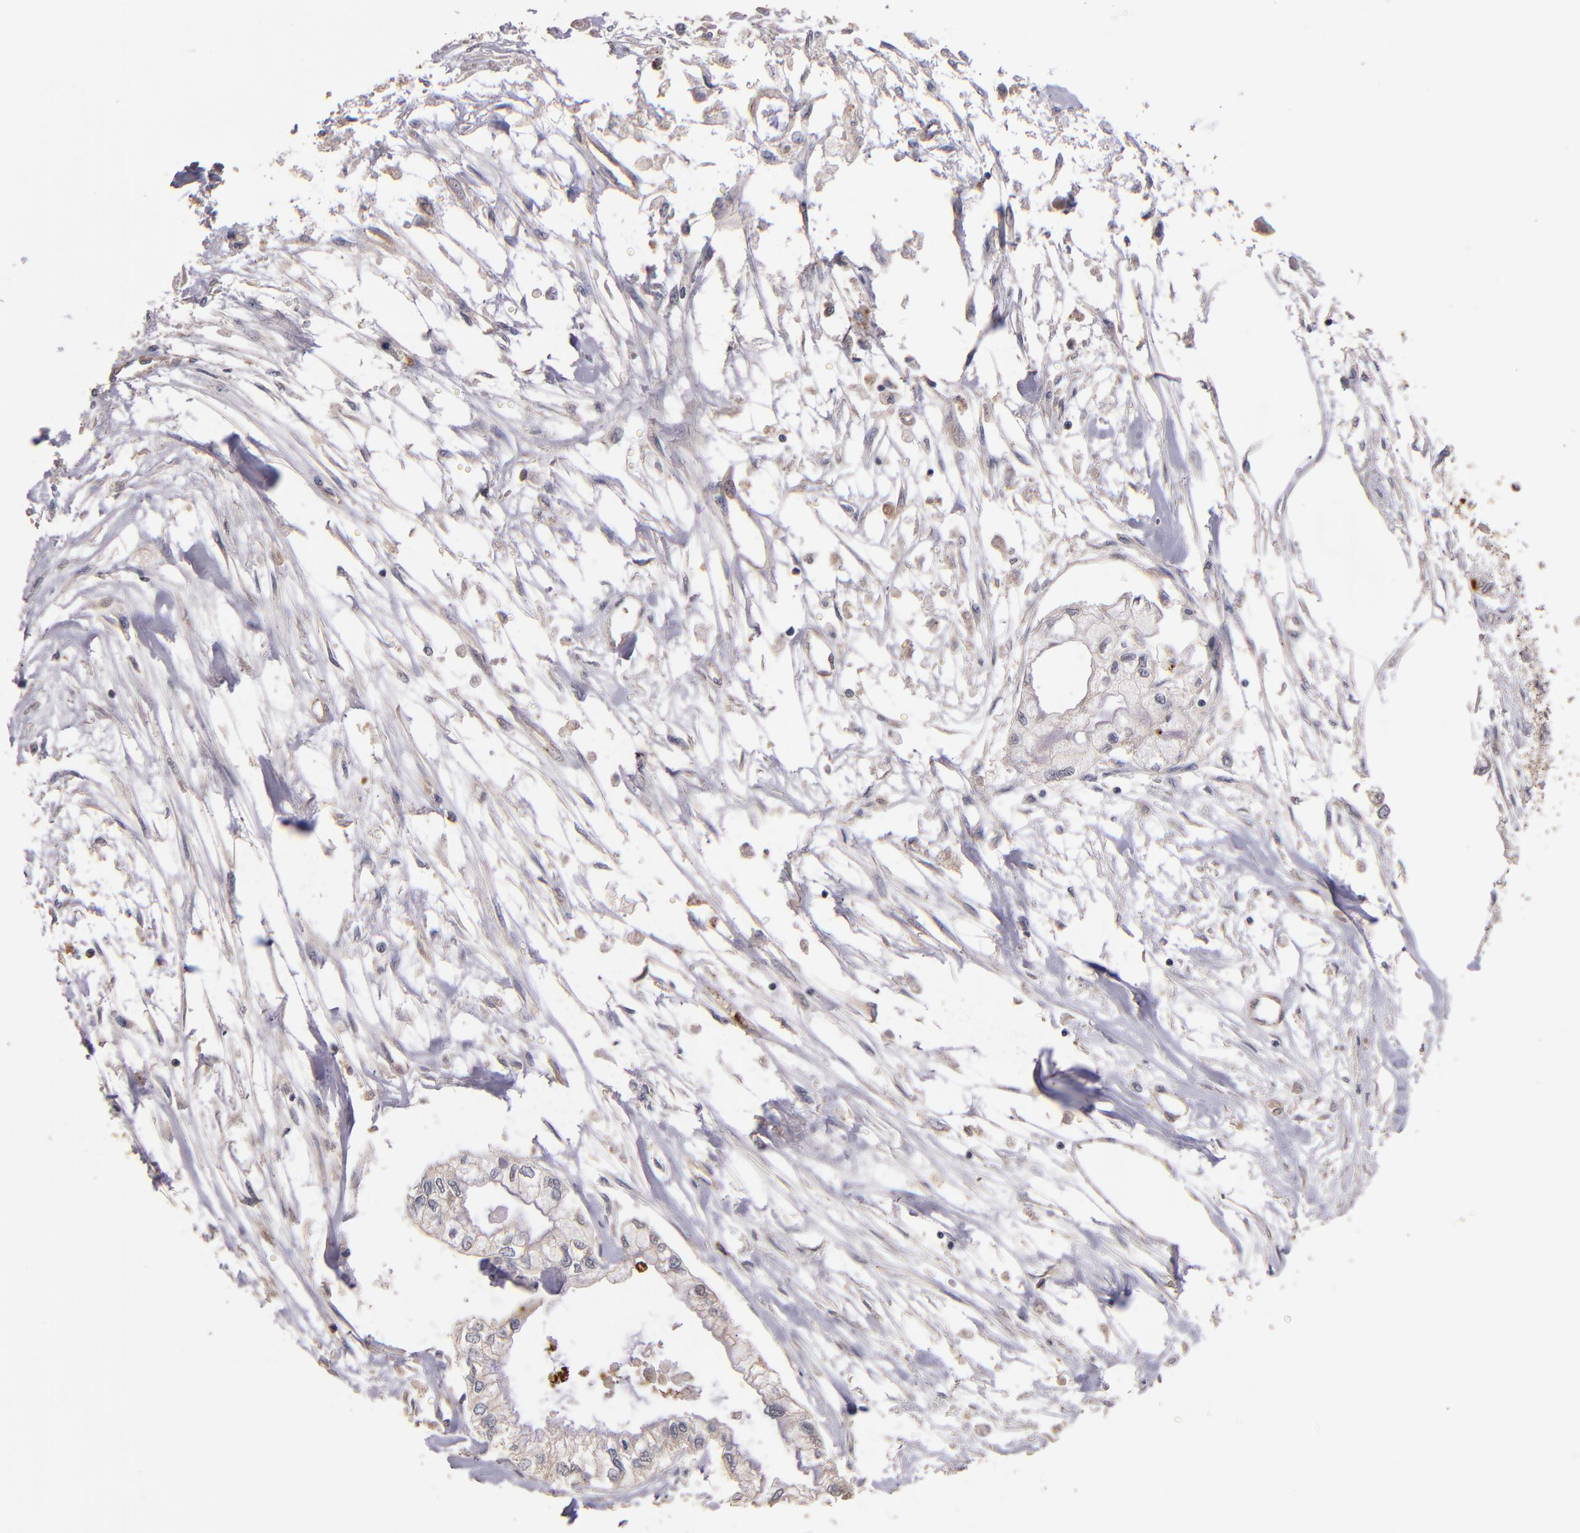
{"staining": {"intensity": "negative", "quantity": "none", "location": "none"}, "tissue": "pancreatic cancer", "cell_type": "Tumor cells", "image_type": "cancer", "snomed": [{"axis": "morphology", "description": "Adenocarcinoma, NOS"}, {"axis": "topography", "description": "Pancreas"}], "caption": "High power microscopy micrograph of an immunohistochemistry histopathology image of pancreatic cancer, revealing no significant staining in tumor cells.", "gene": "TTLL12", "patient": {"sex": "male", "age": 79}}